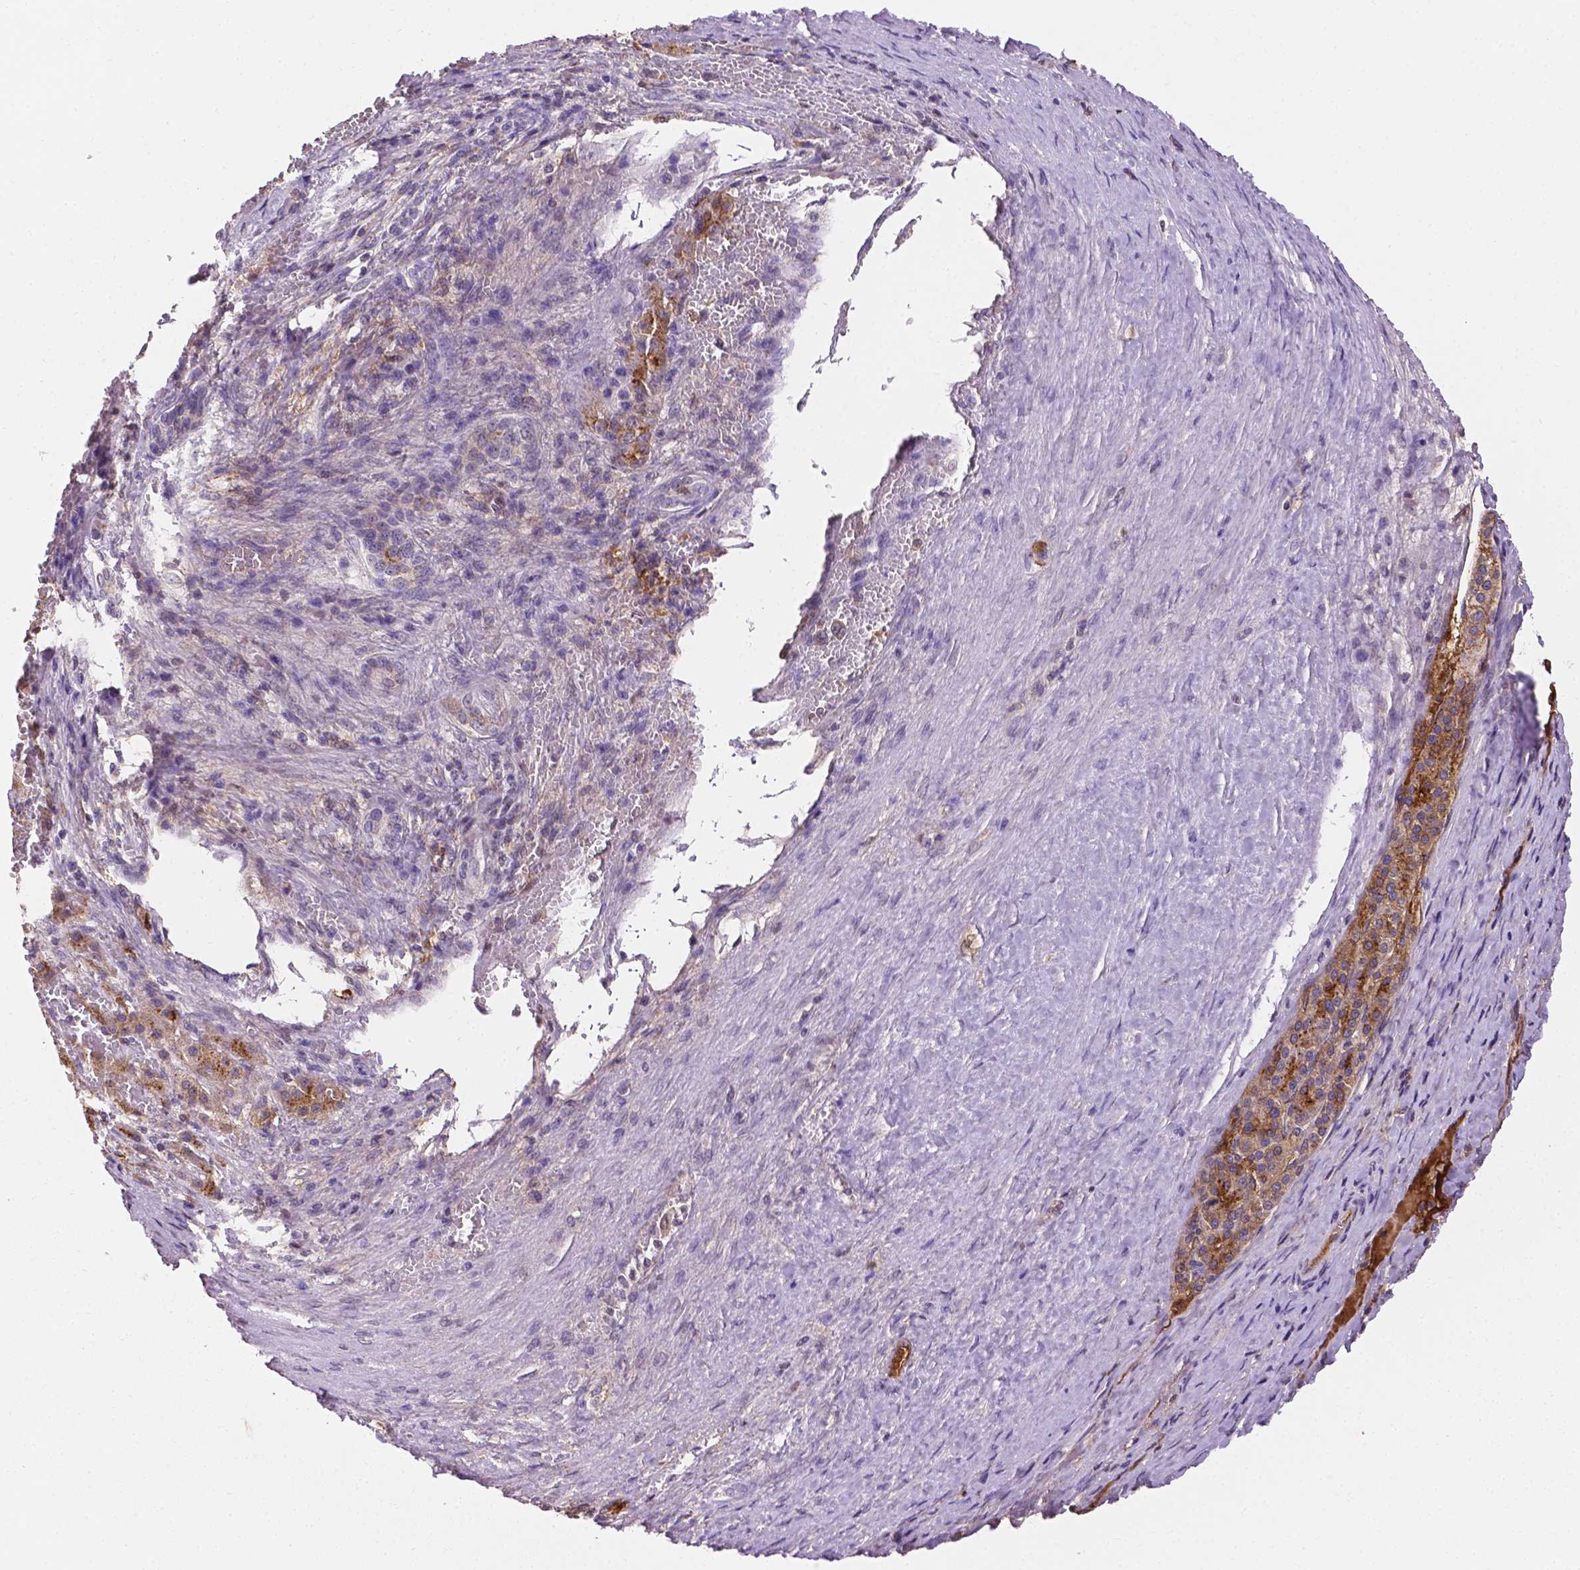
{"staining": {"intensity": "moderate", "quantity": "25%-75%", "location": "cytoplasmic/membranous"}, "tissue": "liver cancer", "cell_type": "Tumor cells", "image_type": "cancer", "snomed": [{"axis": "morphology", "description": "Carcinoma, Hepatocellular, NOS"}, {"axis": "topography", "description": "Liver"}], "caption": "Immunohistochemical staining of human liver cancer exhibits medium levels of moderate cytoplasmic/membranous staining in about 25%-75% of tumor cells. (Brightfield microscopy of DAB IHC at high magnification).", "gene": "APOE", "patient": {"sex": "female", "age": 58}}